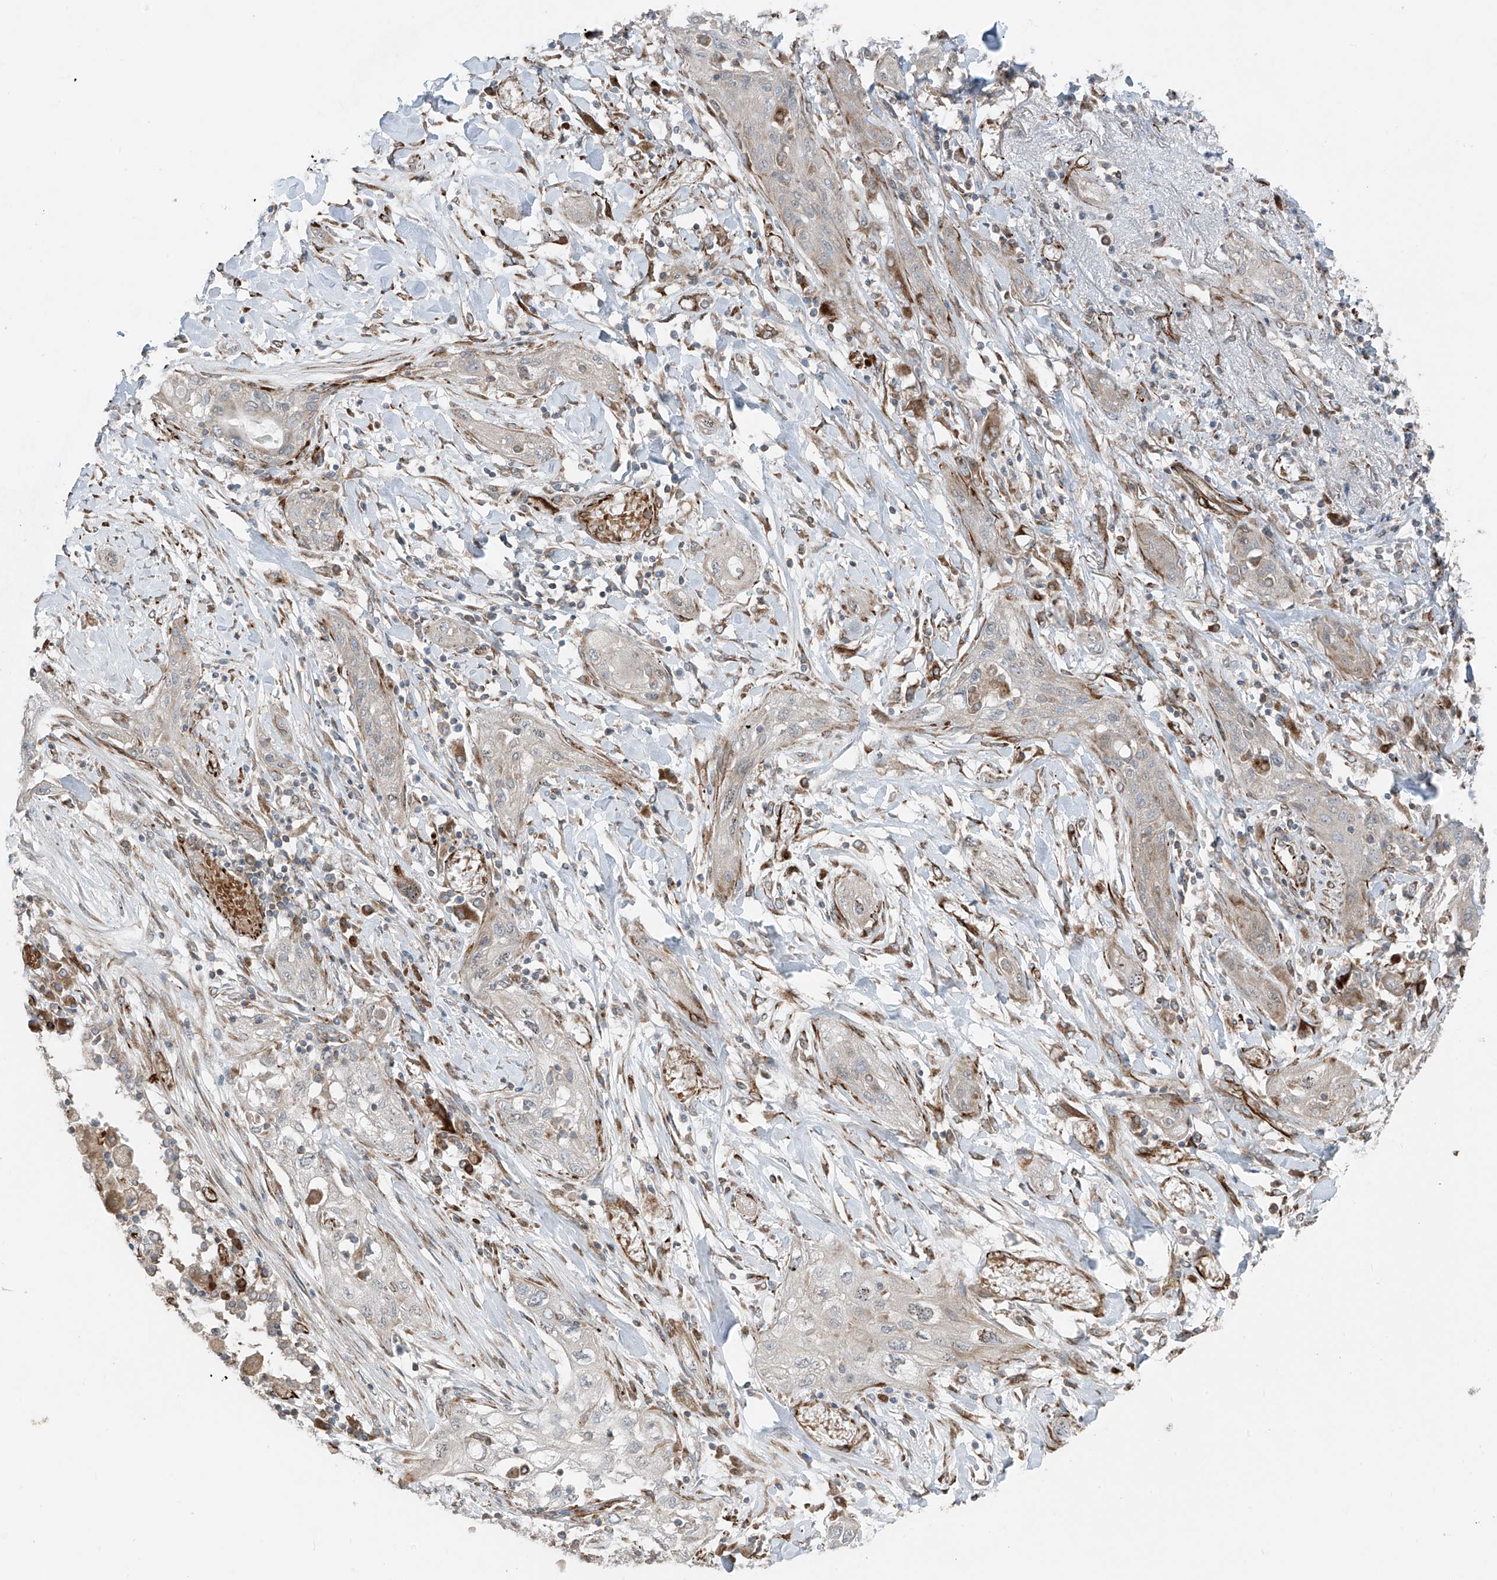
{"staining": {"intensity": "weak", "quantity": "<25%", "location": "cytoplasmic/membranous"}, "tissue": "lung cancer", "cell_type": "Tumor cells", "image_type": "cancer", "snomed": [{"axis": "morphology", "description": "Squamous cell carcinoma, NOS"}, {"axis": "topography", "description": "Lung"}], "caption": "Tumor cells show no significant expression in lung cancer (squamous cell carcinoma).", "gene": "ERLEC1", "patient": {"sex": "female", "age": 47}}